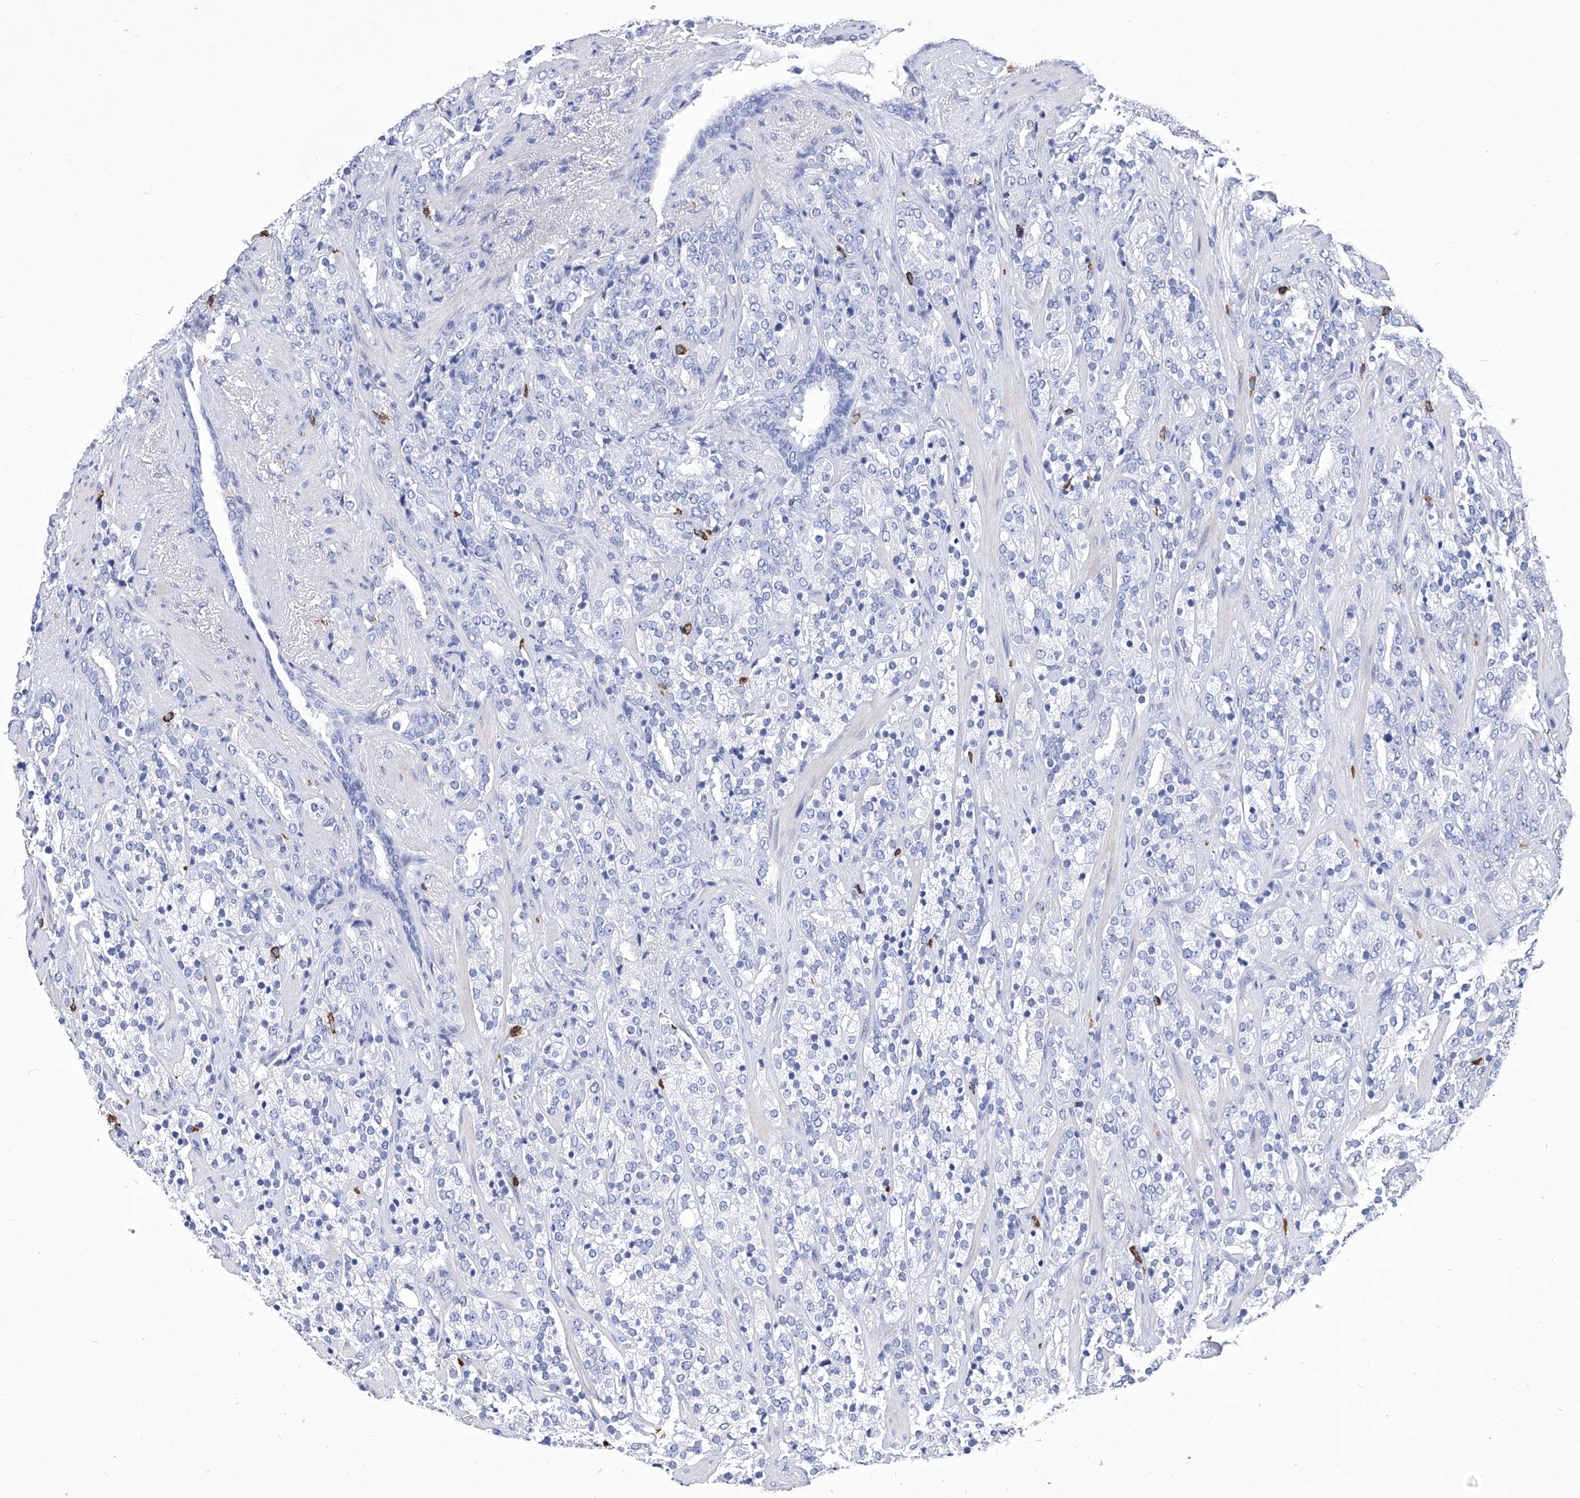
{"staining": {"intensity": "negative", "quantity": "none", "location": "none"}, "tissue": "prostate cancer", "cell_type": "Tumor cells", "image_type": "cancer", "snomed": [{"axis": "morphology", "description": "Adenocarcinoma, High grade"}, {"axis": "topography", "description": "Prostate"}], "caption": "Prostate cancer was stained to show a protein in brown. There is no significant positivity in tumor cells.", "gene": "IFNL2", "patient": {"sex": "male", "age": 71}}